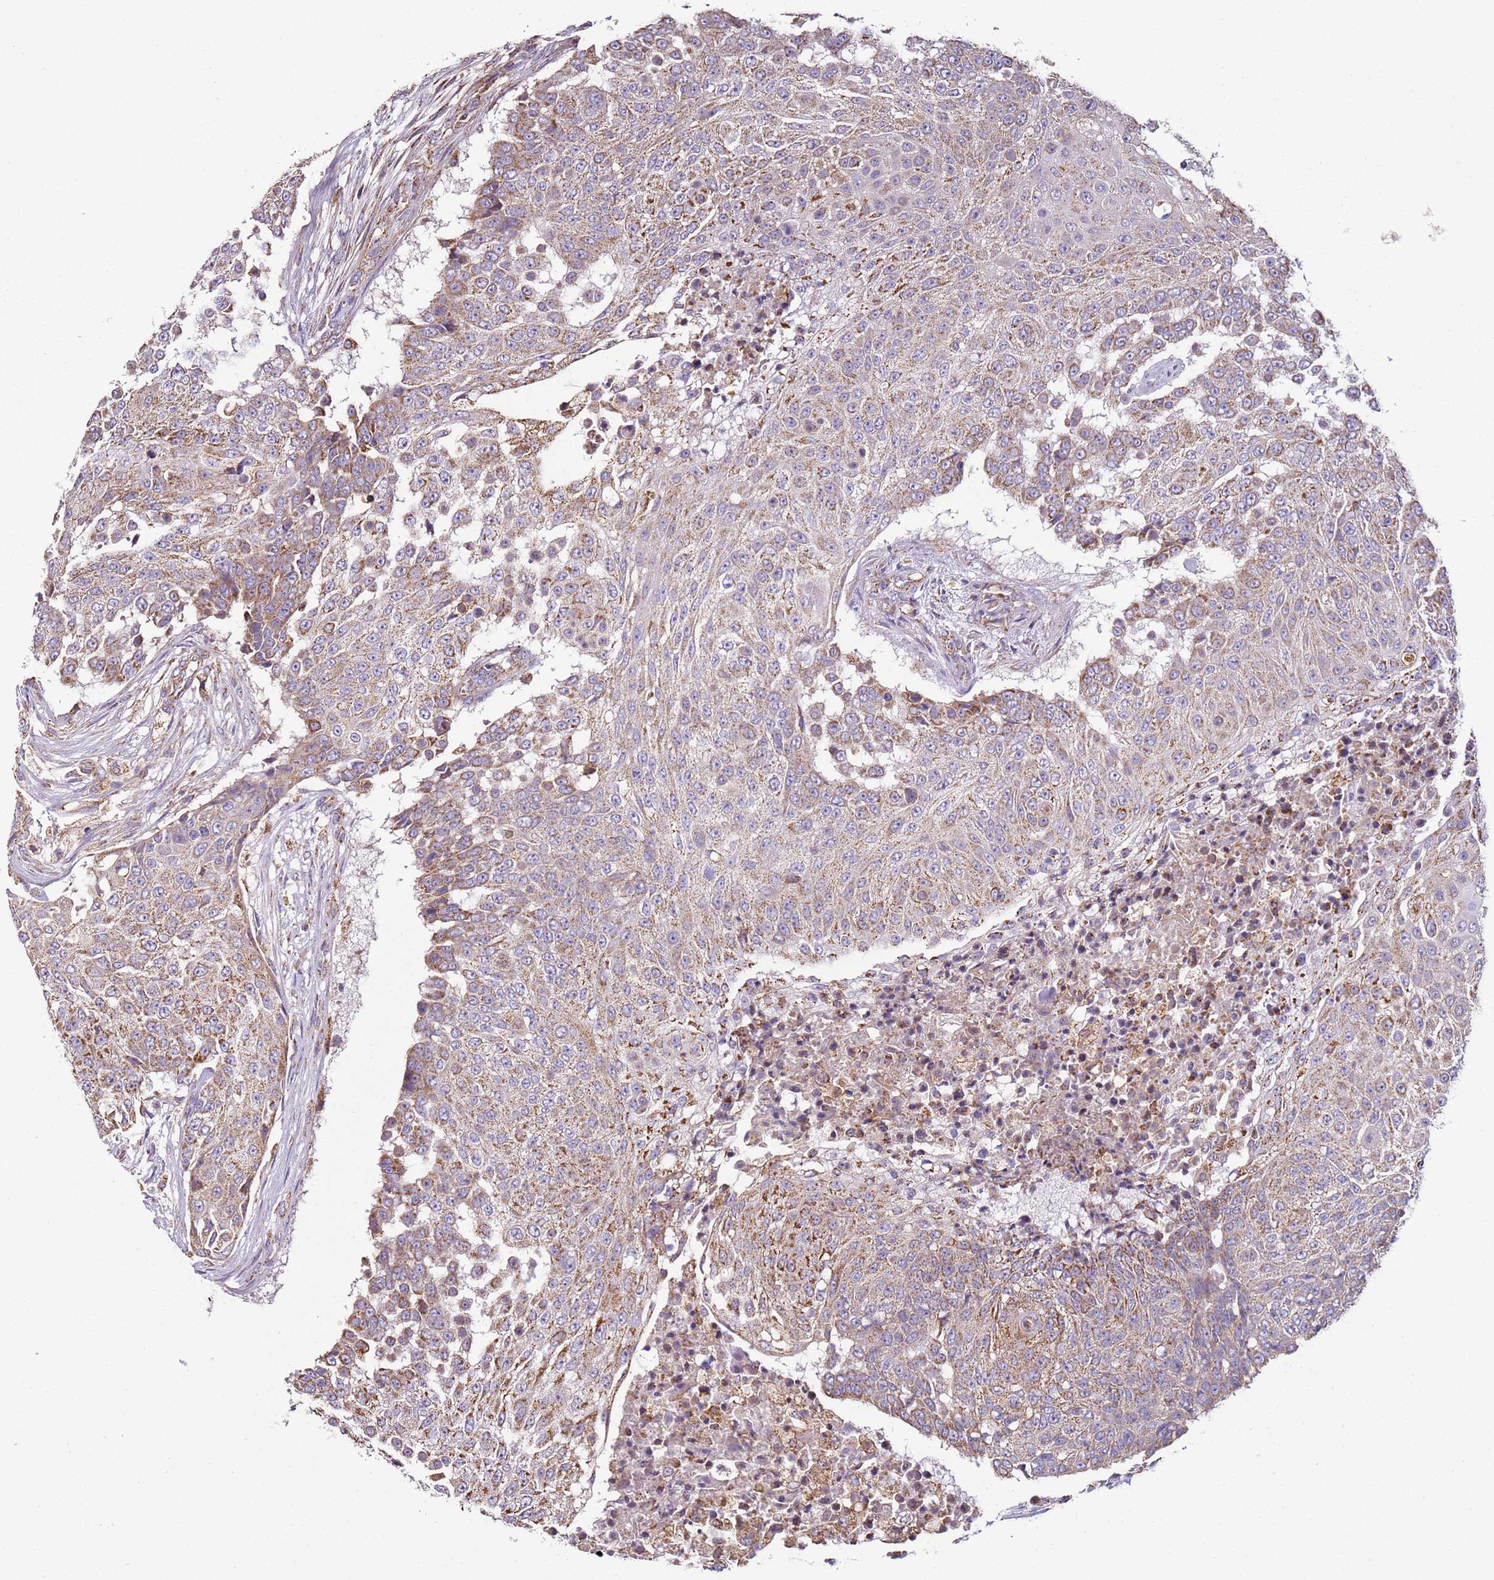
{"staining": {"intensity": "weak", "quantity": ">75%", "location": "cytoplasmic/membranous"}, "tissue": "urothelial cancer", "cell_type": "Tumor cells", "image_type": "cancer", "snomed": [{"axis": "morphology", "description": "Urothelial carcinoma, High grade"}, {"axis": "topography", "description": "Urinary bladder"}], "caption": "Urothelial cancer stained with a protein marker demonstrates weak staining in tumor cells.", "gene": "RMND5A", "patient": {"sex": "female", "age": 63}}